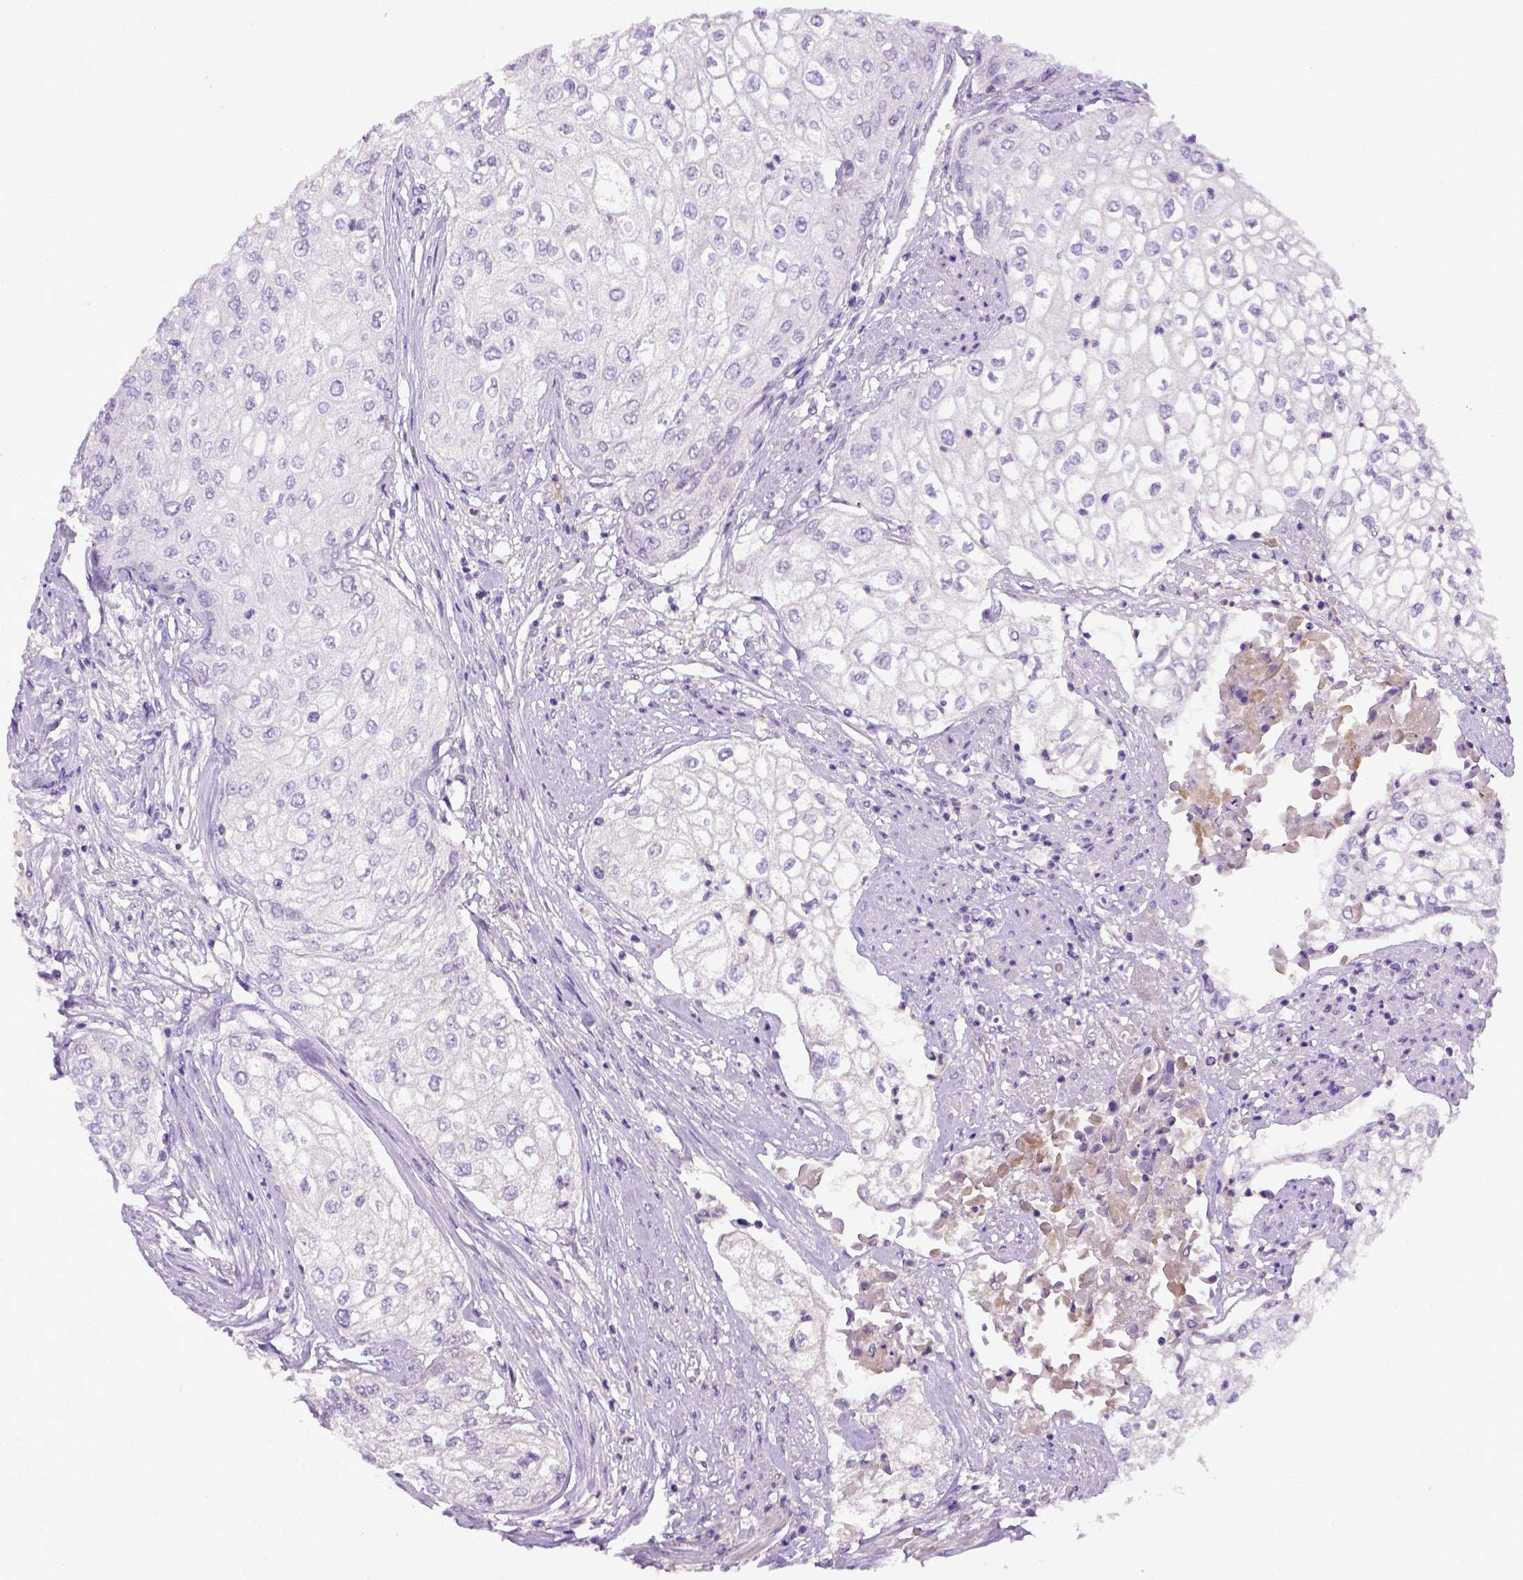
{"staining": {"intensity": "negative", "quantity": "none", "location": "none"}, "tissue": "urothelial cancer", "cell_type": "Tumor cells", "image_type": "cancer", "snomed": [{"axis": "morphology", "description": "Urothelial carcinoma, High grade"}, {"axis": "topography", "description": "Urinary bladder"}], "caption": "Human high-grade urothelial carcinoma stained for a protein using immunohistochemistry displays no staining in tumor cells.", "gene": "ITIH4", "patient": {"sex": "male", "age": 62}}